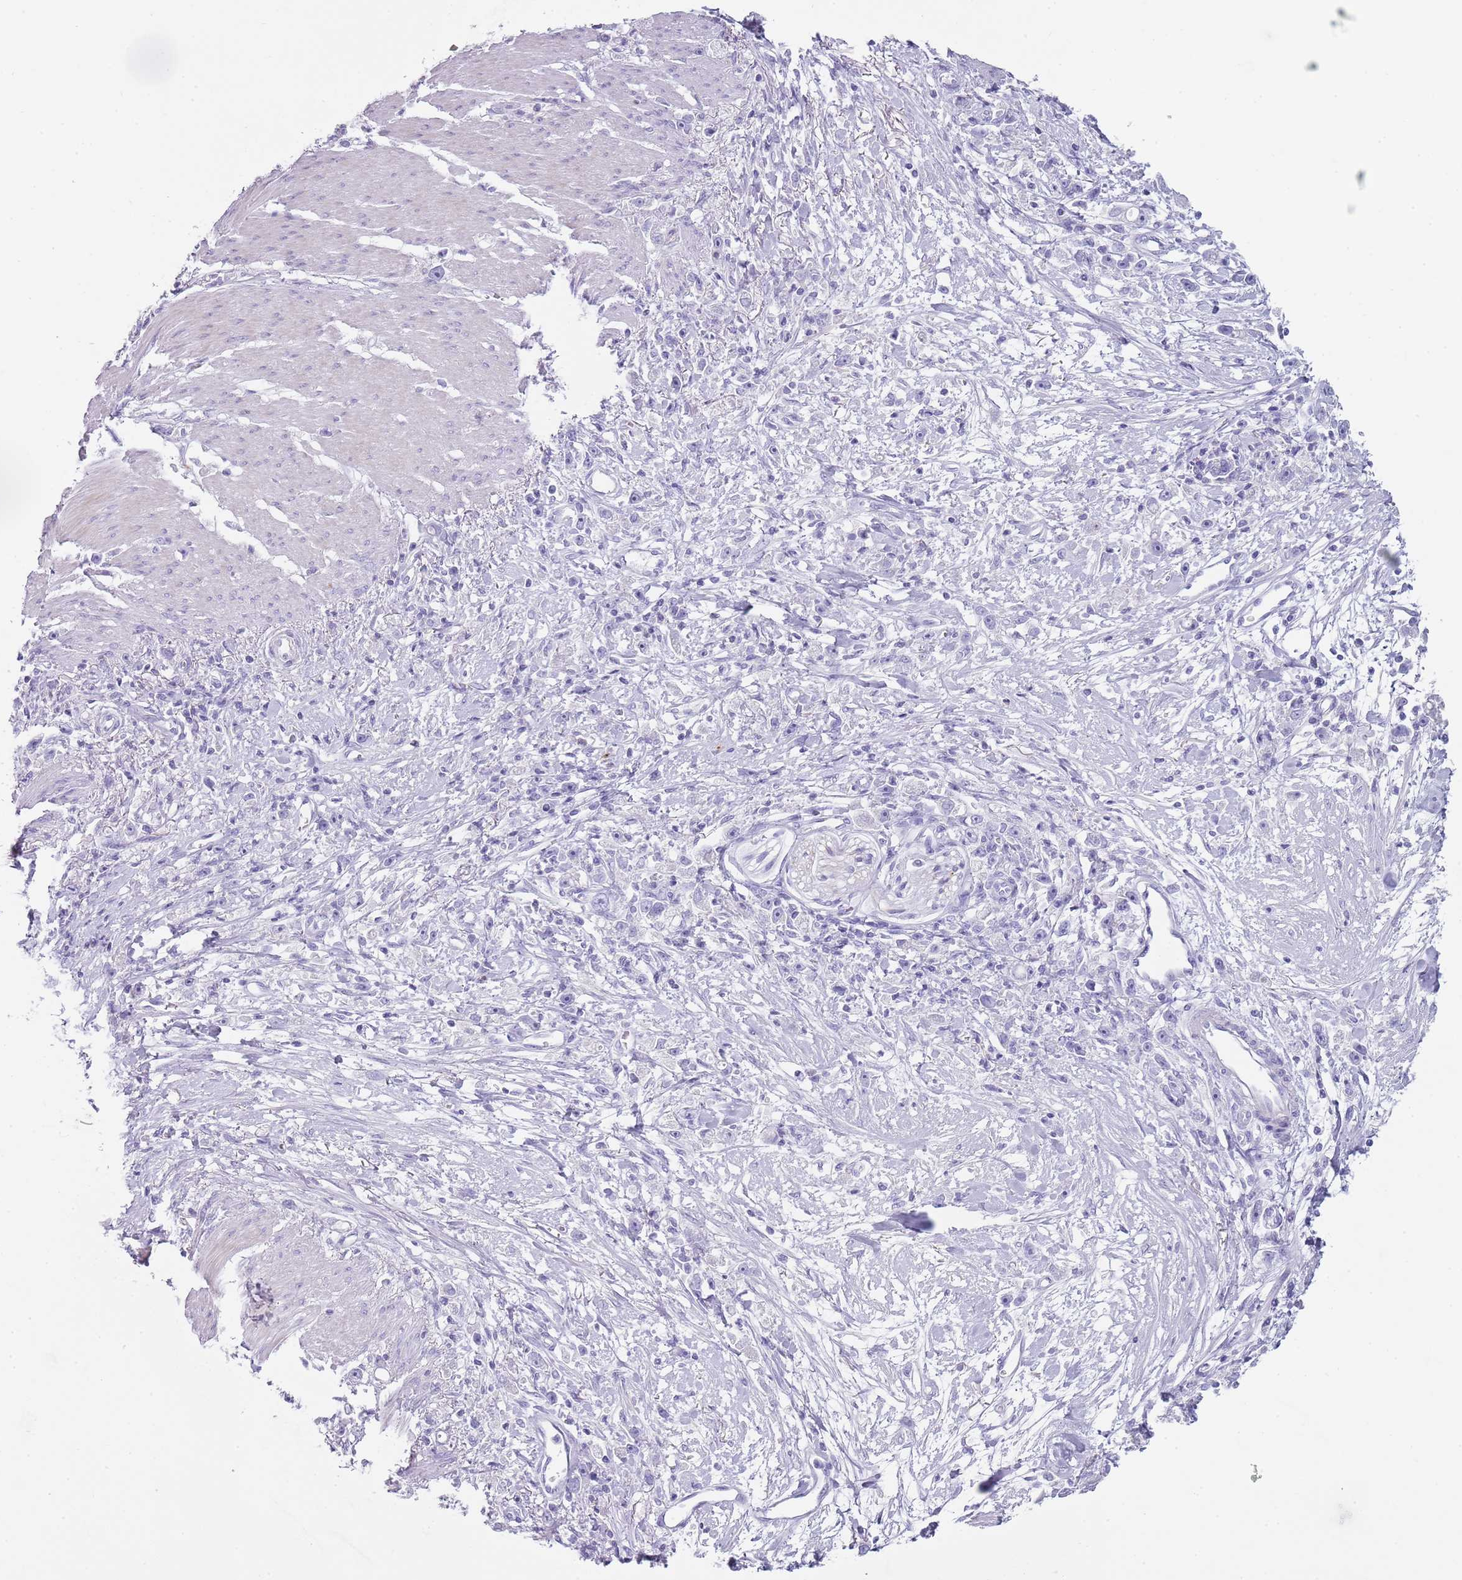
{"staining": {"intensity": "negative", "quantity": "none", "location": "none"}, "tissue": "stomach cancer", "cell_type": "Tumor cells", "image_type": "cancer", "snomed": [{"axis": "morphology", "description": "Adenocarcinoma, NOS"}, {"axis": "topography", "description": "Stomach"}], "caption": "The immunohistochemistry (IHC) image has no significant expression in tumor cells of stomach cancer (adenocarcinoma) tissue. (Brightfield microscopy of DAB immunohistochemistry at high magnification).", "gene": "NBPF20", "patient": {"sex": "female", "age": 59}}